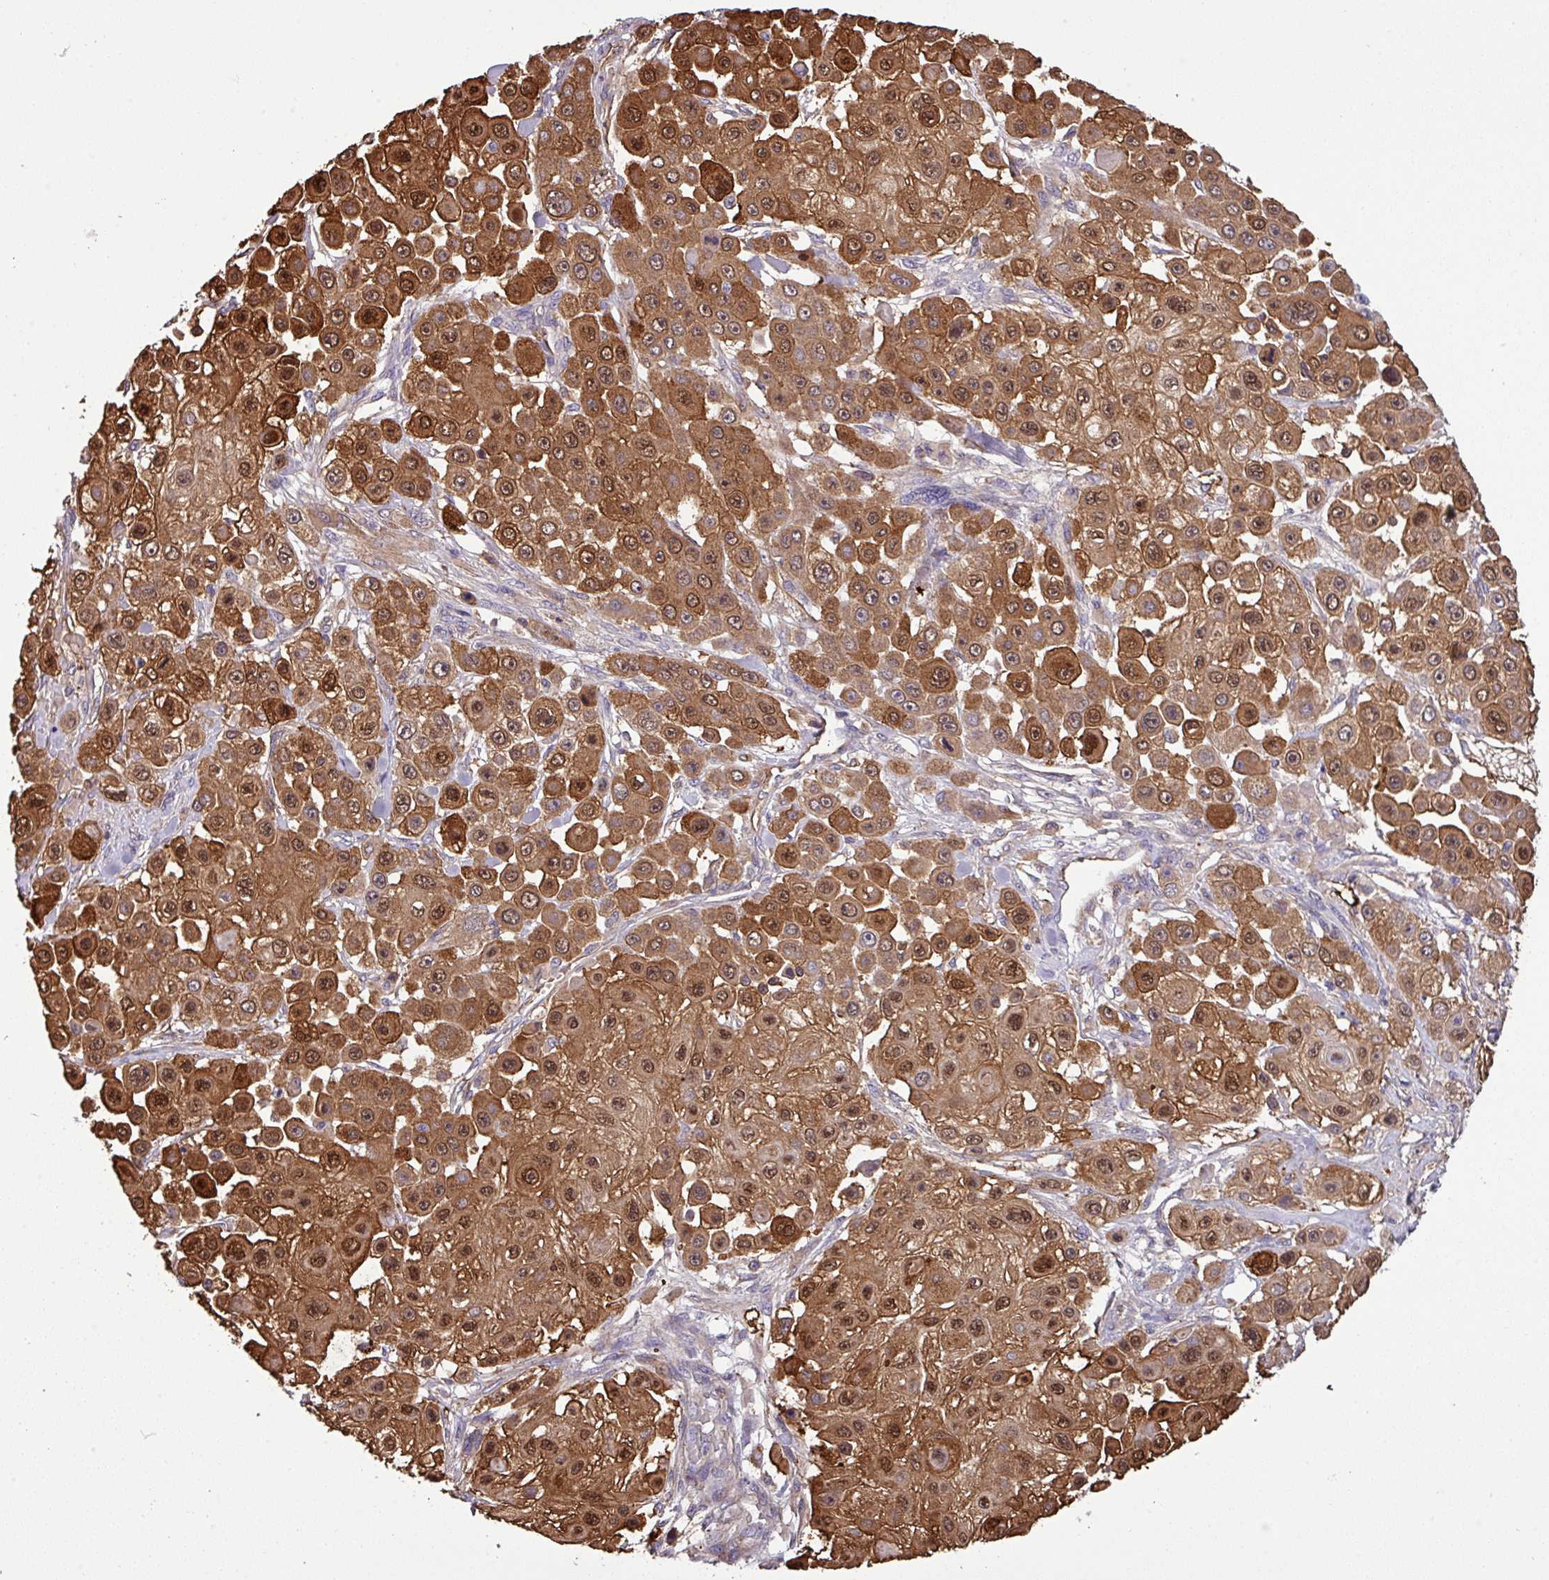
{"staining": {"intensity": "strong", "quantity": ">75%", "location": "cytoplasmic/membranous"}, "tissue": "skin cancer", "cell_type": "Tumor cells", "image_type": "cancer", "snomed": [{"axis": "morphology", "description": "Squamous cell carcinoma, NOS"}, {"axis": "topography", "description": "Skin"}], "caption": "A high amount of strong cytoplasmic/membranous expression is present in about >75% of tumor cells in skin squamous cell carcinoma tissue.", "gene": "SLC23A2", "patient": {"sex": "male", "age": 67}}